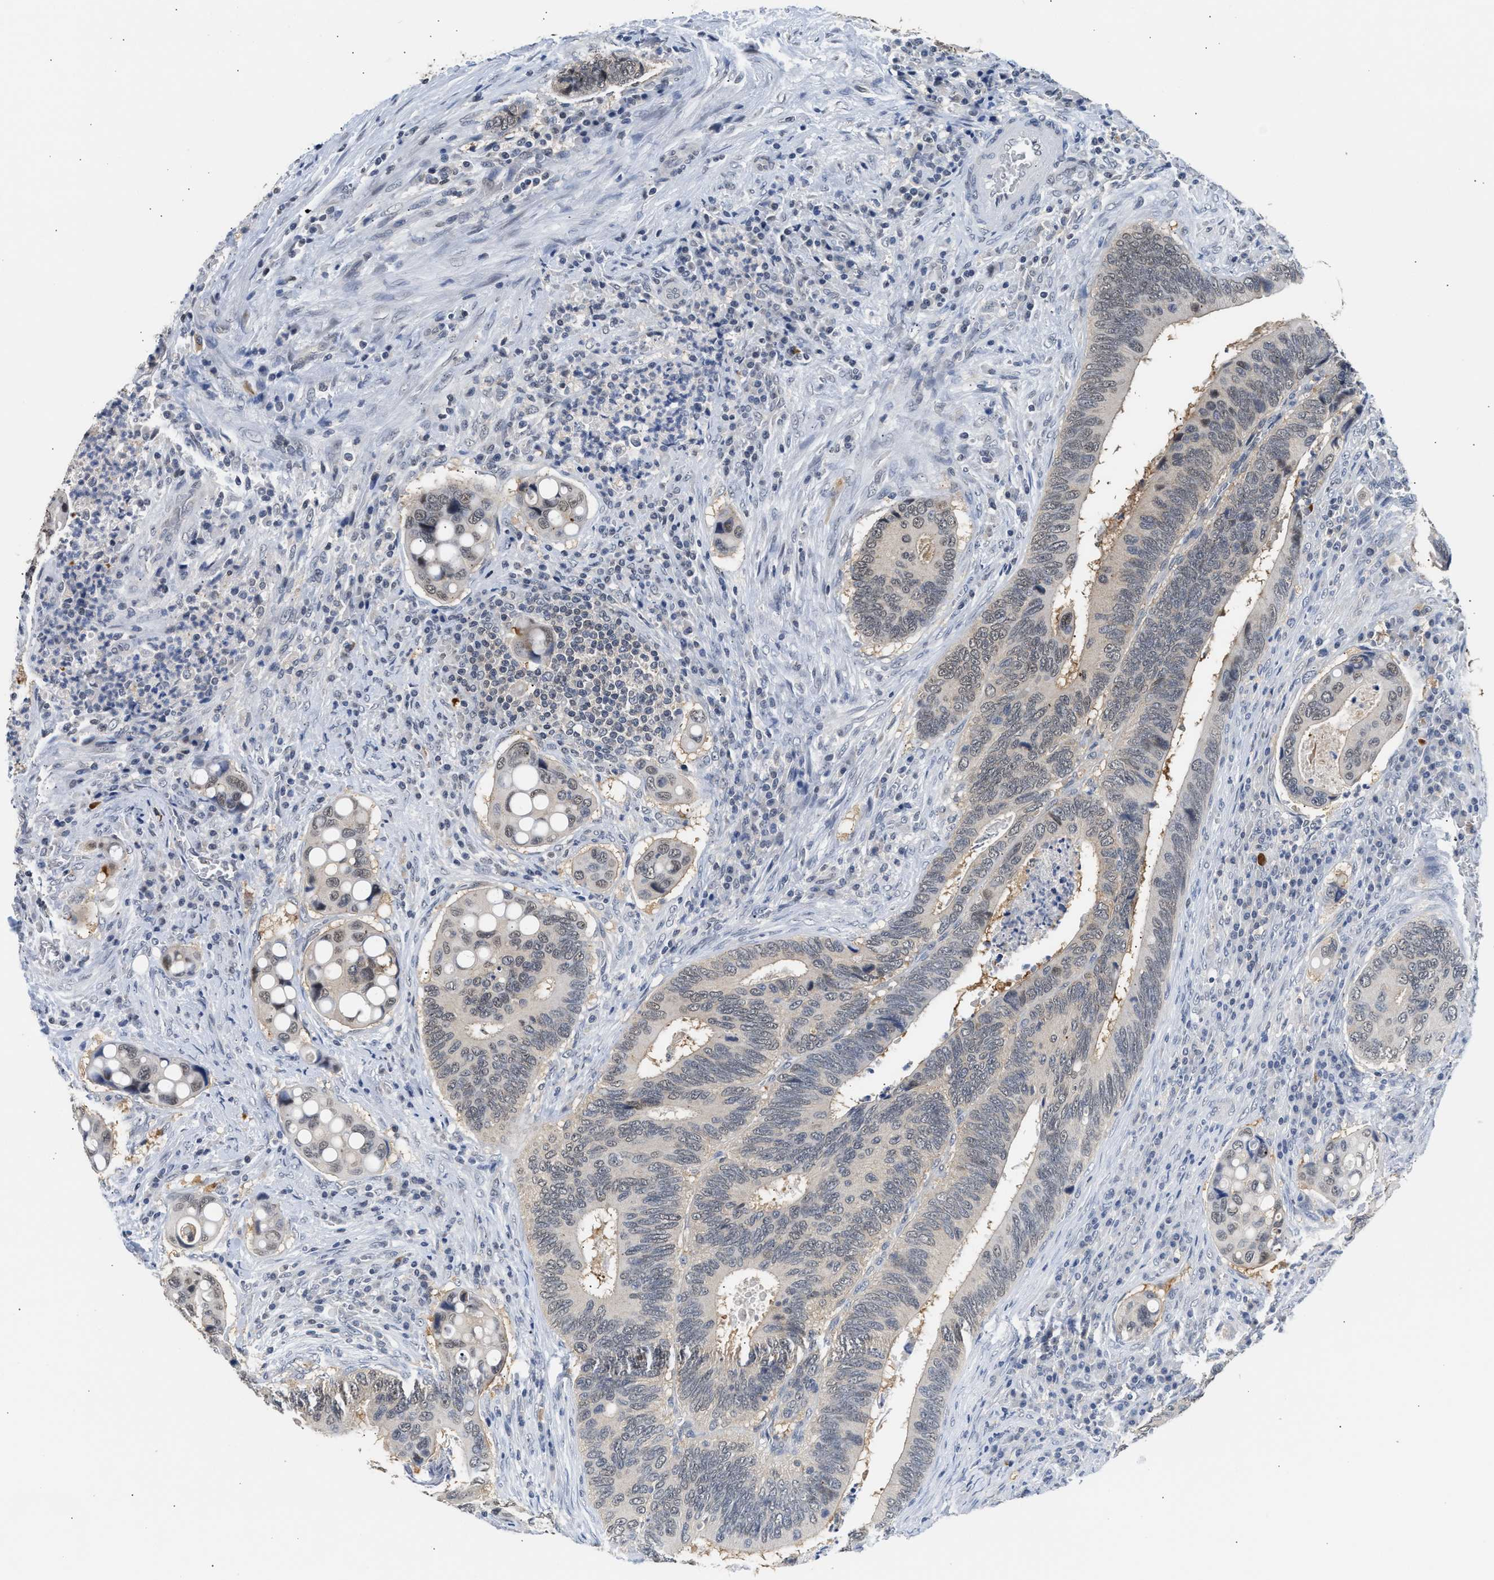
{"staining": {"intensity": "weak", "quantity": "<25%", "location": "nuclear"}, "tissue": "colorectal cancer", "cell_type": "Tumor cells", "image_type": "cancer", "snomed": [{"axis": "morphology", "description": "Inflammation, NOS"}, {"axis": "morphology", "description": "Adenocarcinoma, NOS"}, {"axis": "topography", "description": "Colon"}], "caption": "IHC histopathology image of human colorectal adenocarcinoma stained for a protein (brown), which reveals no positivity in tumor cells. Nuclei are stained in blue.", "gene": "PPM1L", "patient": {"sex": "male", "age": 72}}